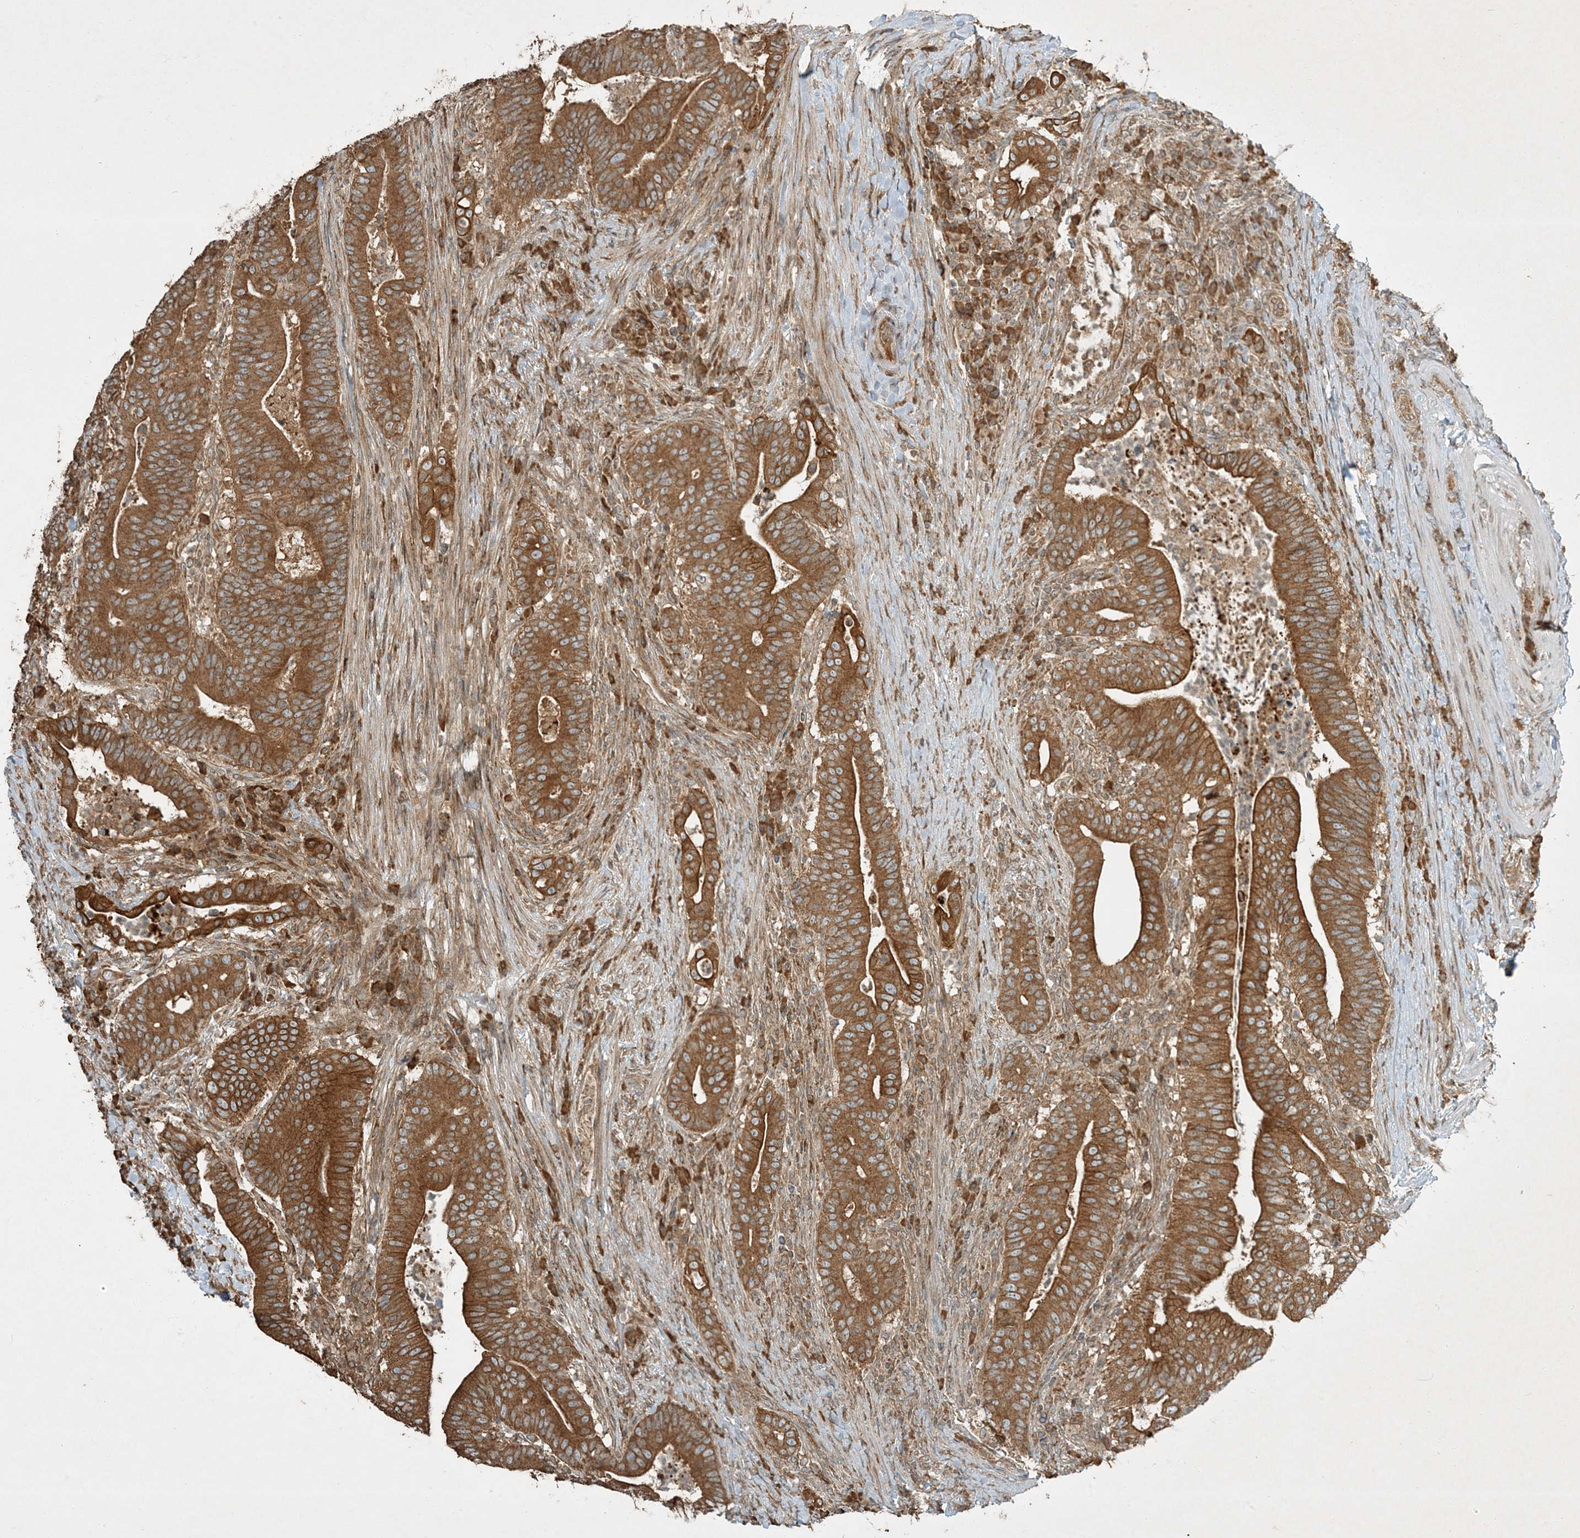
{"staining": {"intensity": "moderate", "quantity": ">75%", "location": "cytoplasmic/membranous"}, "tissue": "colorectal cancer", "cell_type": "Tumor cells", "image_type": "cancer", "snomed": [{"axis": "morphology", "description": "Adenocarcinoma, NOS"}, {"axis": "topography", "description": "Colon"}], "caption": "DAB immunohistochemical staining of colorectal adenocarcinoma displays moderate cytoplasmic/membranous protein staining in about >75% of tumor cells. (Stains: DAB (3,3'-diaminobenzidine) in brown, nuclei in blue, Microscopy: brightfield microscopy at high magnification).", "gene": "COMMD8", "patient": {"sex": "female", "age": 66}}